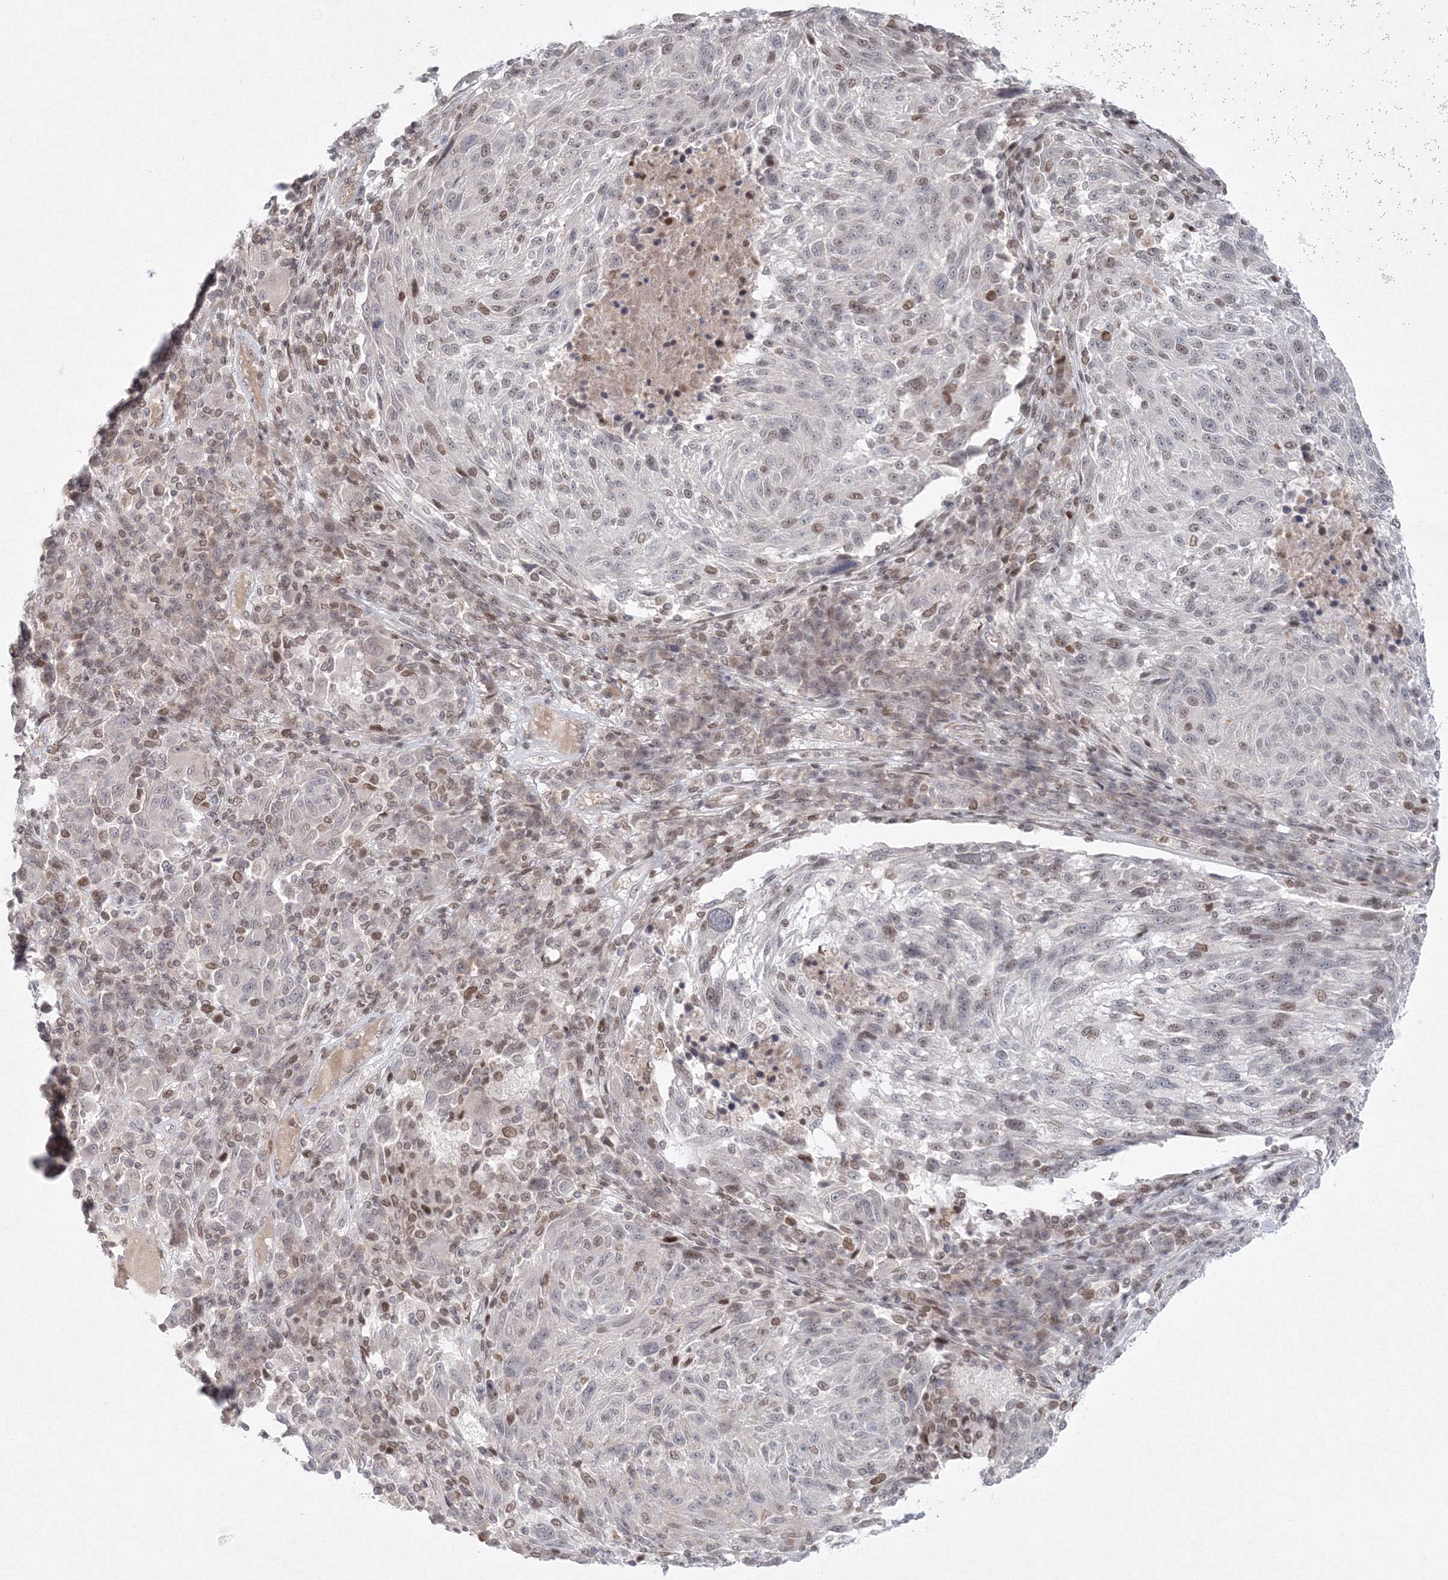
{"staining": {"intensity": "weak", "quantity": "<25%", "location": "nuclear"}, "tissue": "melanoma", "cell_type": "Tumor cells", "image_type": "cancer", "snomed": [{"axis": "morphology", "description": "Malignant melanoma, NOS"}, {"axis": "topography", "description": "Skin"}], "caption": "IHC of melanoma exhibits no positivity in tumor cells.", "gene": "KIF4A", "patient": {"sex": "male", "age": 53}}